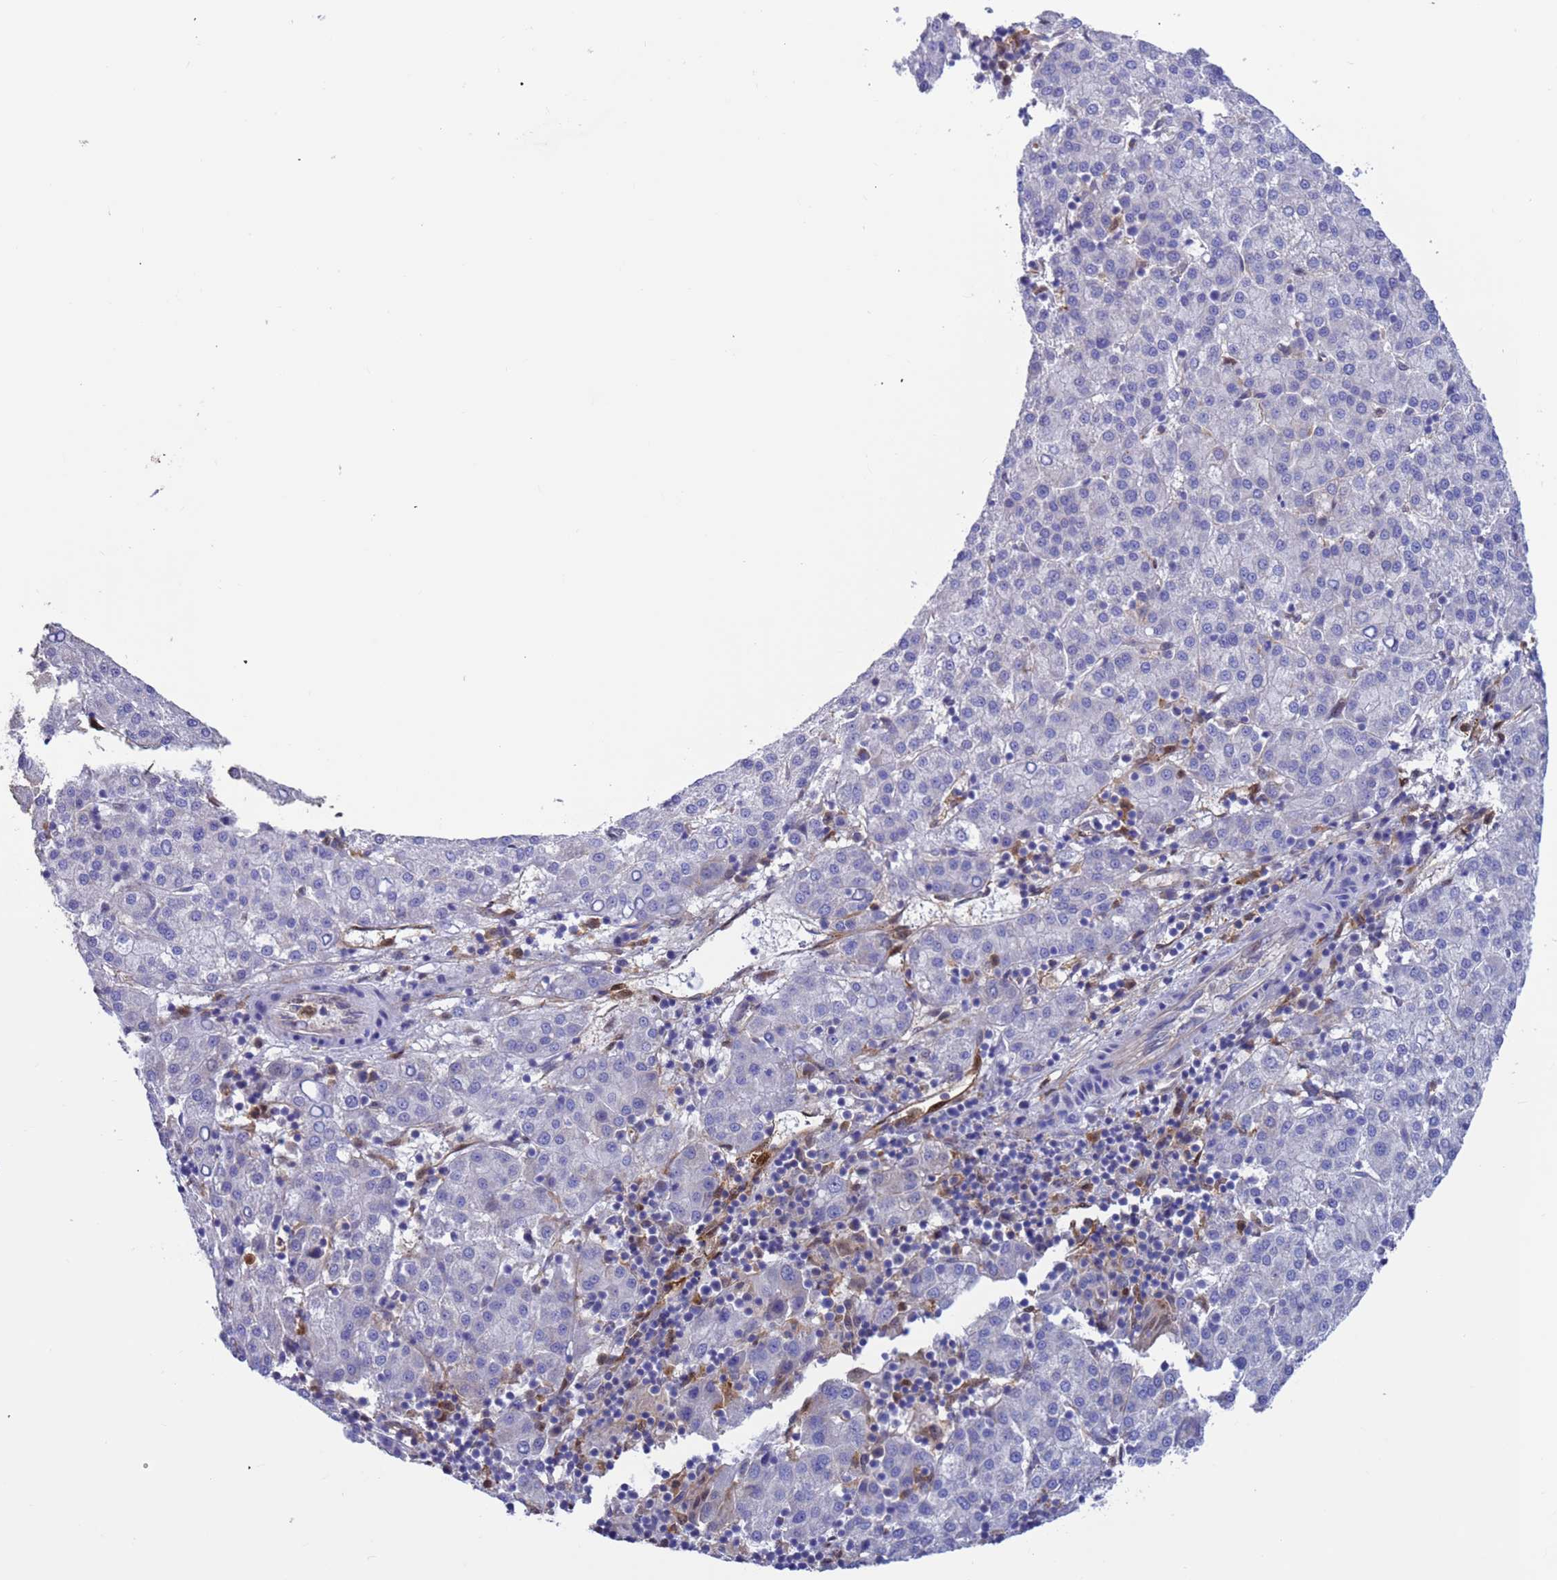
{"staining": {"intensity": "negative", "quantity": "none", "location": "none"}, "tissue": "liver cancer", "cell_type": "Tumor cells", "image_type": "cancer", "snomed": [{"axis": "morphology", "description": "Carcinoma, Hepatocellular, NOS"}, {"axis": "topography", "description": "Liver"}], "caption": "This is an IHC histopathology image of liver cancer (hepatocellular carcinoma). There is no staining in tumor cells.", "gene": "FOXRED1", "patient": {"sex": "female", "age": 58}}